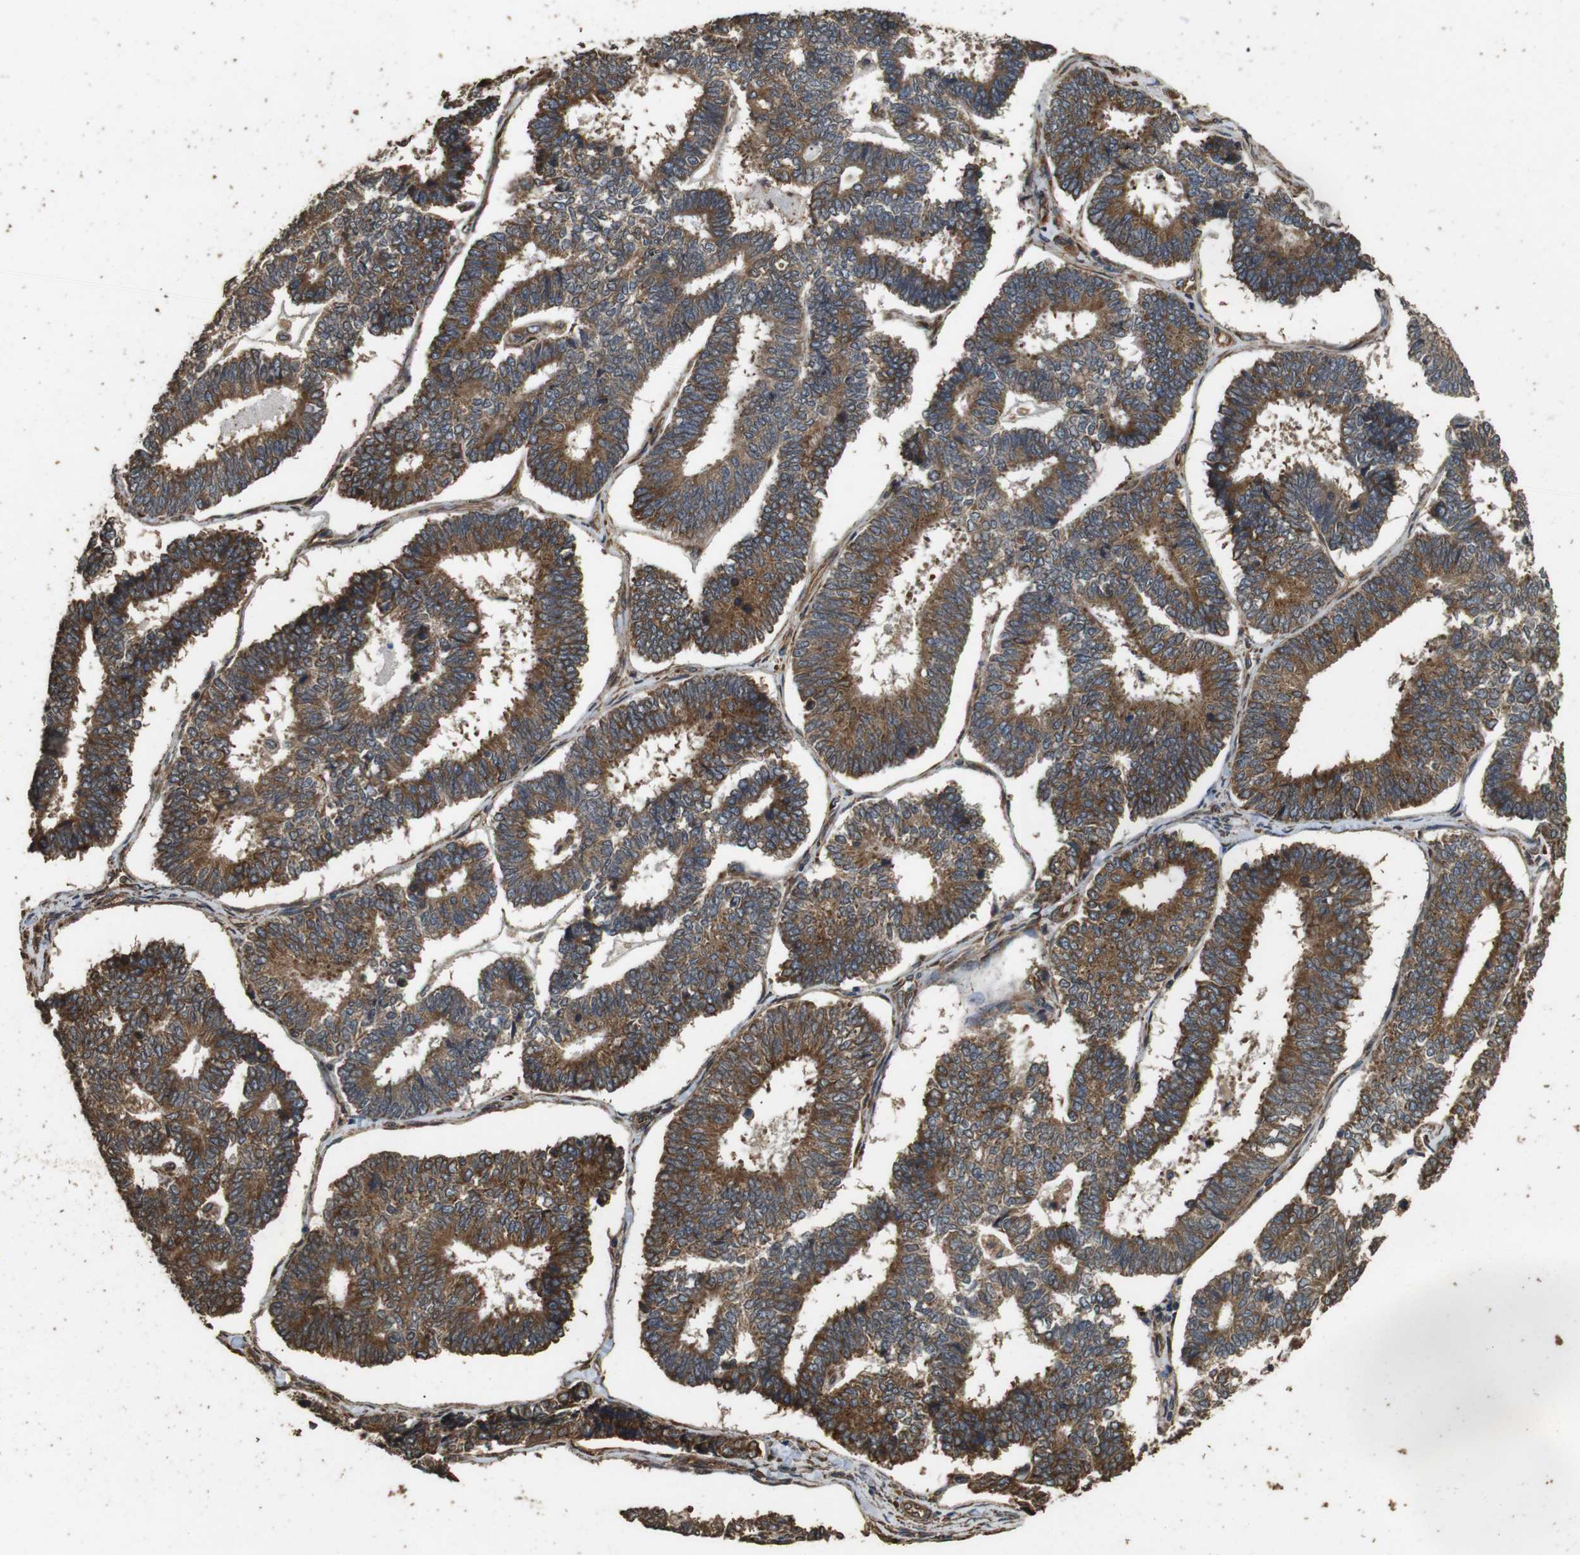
{"staining": {"intensity": "moderate", "quantity": ">75%", "location": "cytoplasmic/membranous"}, "tissue": "endometrial cancer", "cell_type": "Tumor cells", "image_type": "cancer", "snomed": [{"axis": "morphology", "description": "Adenocarcinoma, NOS"}, {"axis": "topography", "description": "Endometrium"}], "caption": "About >75% of tumor cells in endometrial cancer (adenocarcinoma) display moderate cytoplasmic/membranous protein positivity as visualized by brown immunohistochemical staining.", "gene": "CNPY4", "patient": {"sex": "female", "age": 70}}